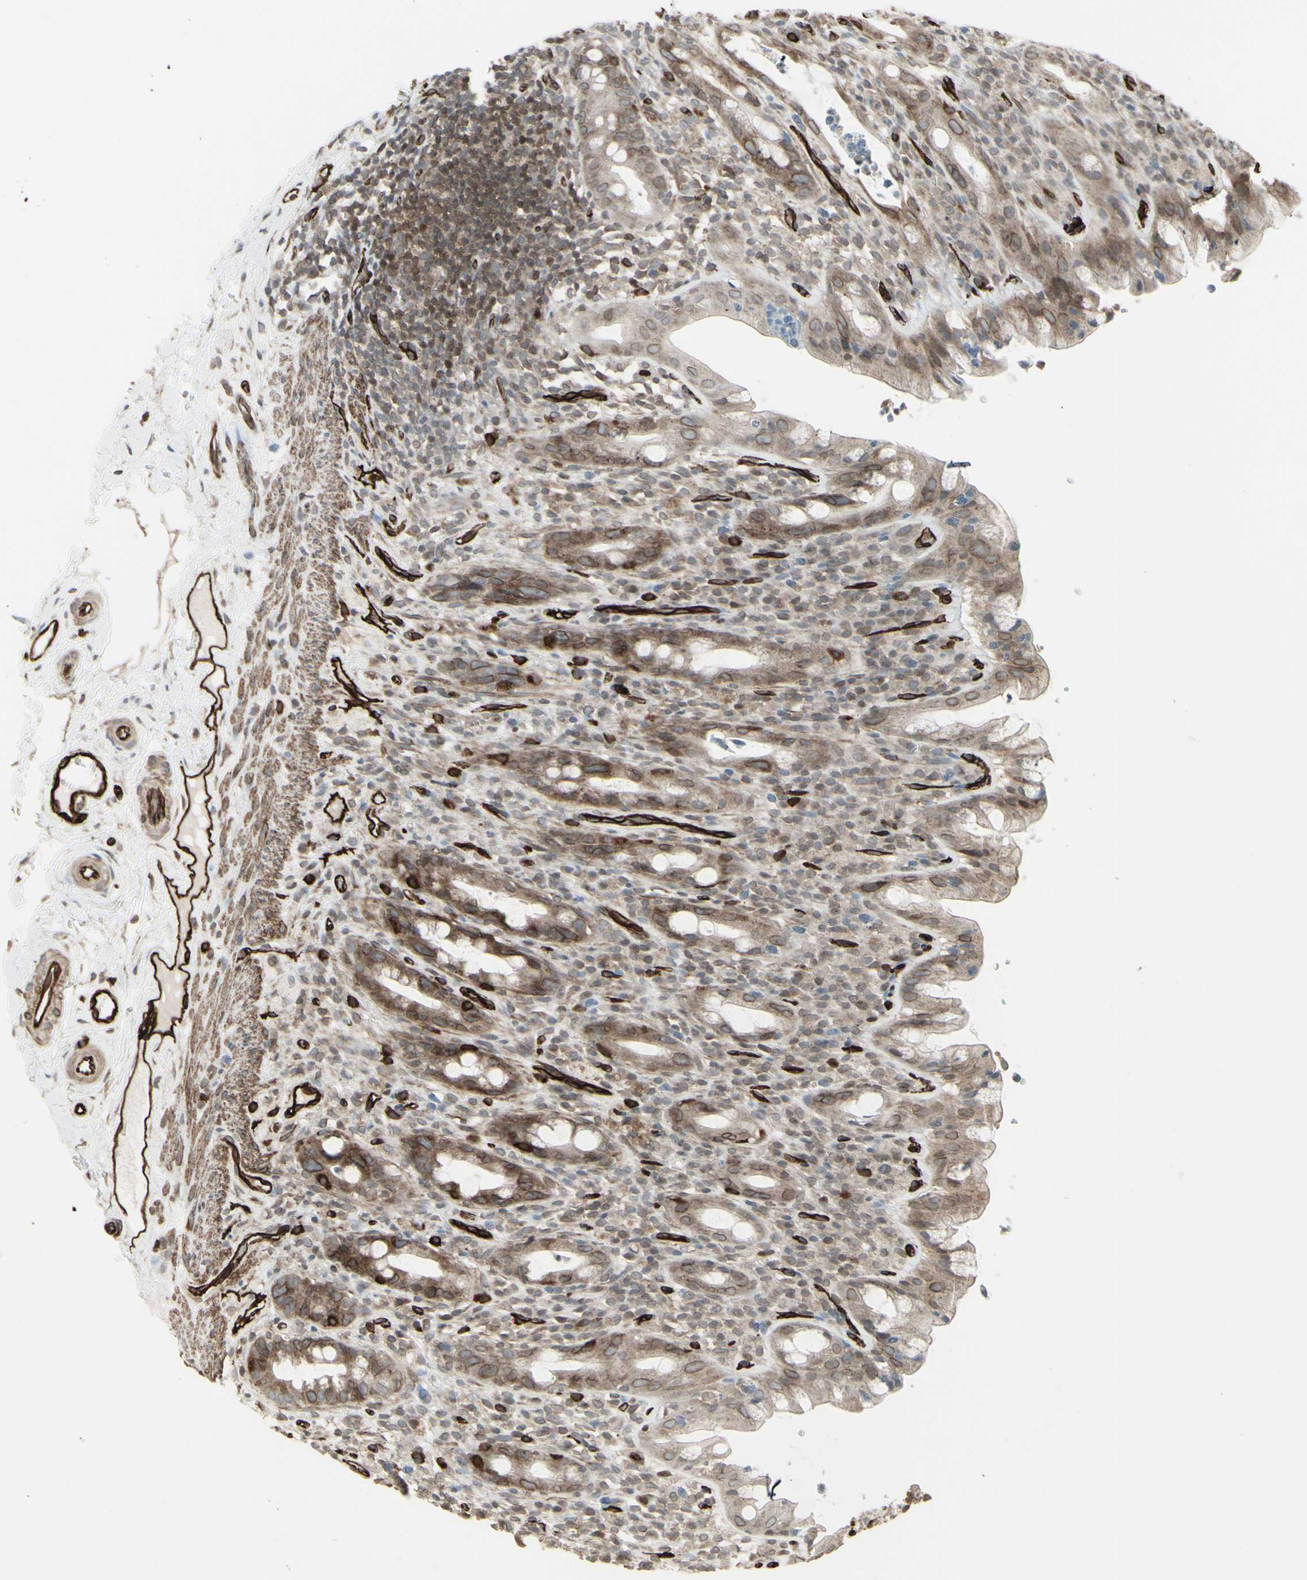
{"staining": {"intensity": "moderate", "quantity": ">75%", "location": "cytoplasmic/membranous,nuclear"}, "tissue": "rectum", "cell_type": "Glandular cells", "image_type": "normal", "snomed": [{"axis": "morphology", "description": "Normal tissue, NOS"}, {"axis": "topography", "description": "Rectum"}], "caption": "IHC staining of unremarkable rectum, which displays medium levels of moderate cytoplasmic/membranous,nuclear positivity in about >75% of glandular cells indicating moderate cytoplasmic/membranous,nuclear protein expression. The staining was performed using DAB (brown) for protein detection and nuclei were counterstained in hematoxylin (blue).", "gene": "DTX3L", "patient": {"sex": "male", "age": 44}}